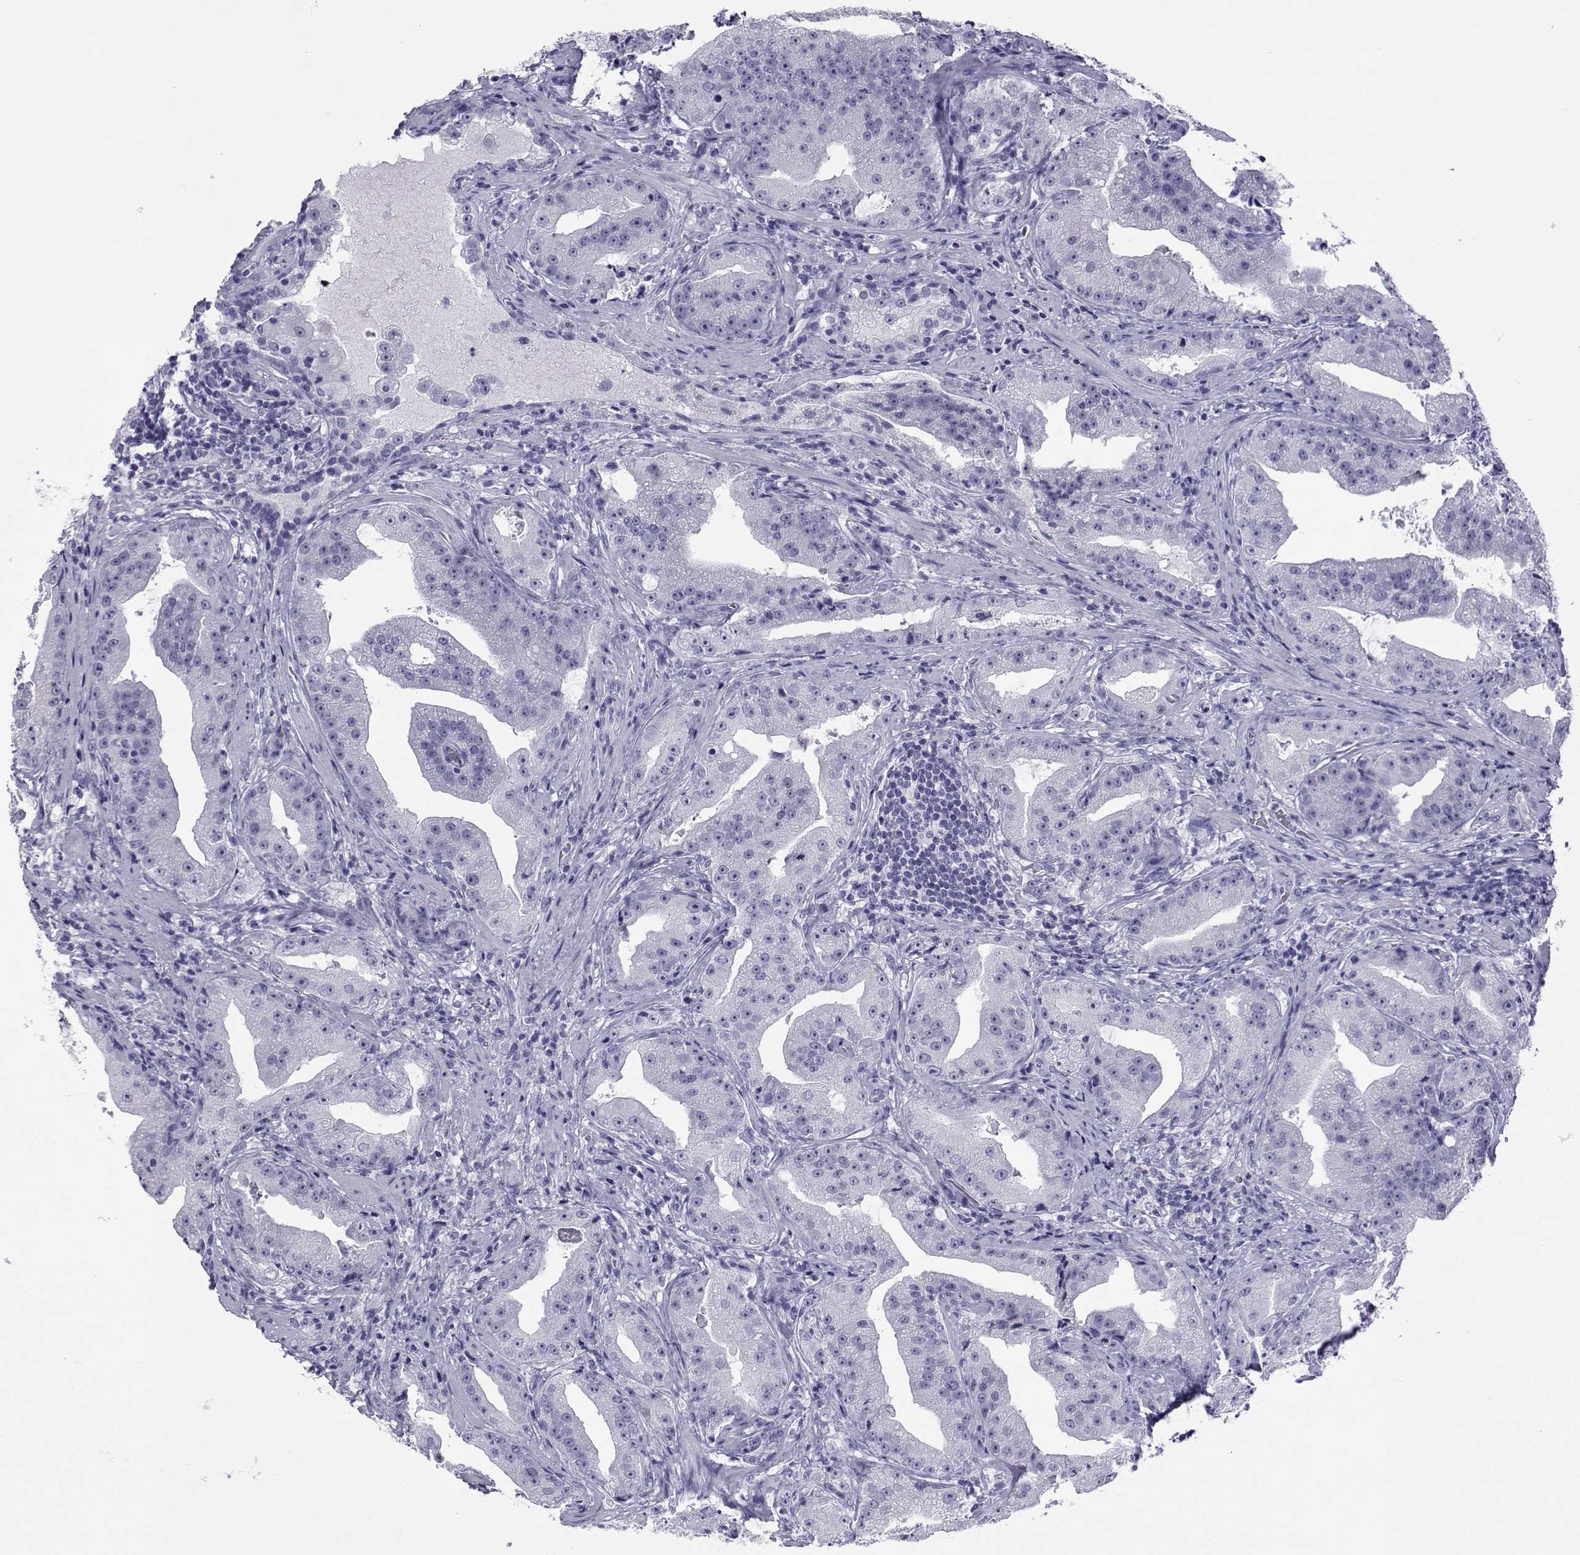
{"staining": {"intensity": "negative", "quantity": "none", "location": "none"}, "tissue": "prostate cancer", "cell_type": "Tumor cells", "image_type": "cancer", "snomed": [{"axis": "morphology", "description": "Adenocarcinoma, Low grade"}, {"axis": "topography", "description": "Prostate"}], "caption": "There is no significant positivity in tumor cells of prostate cancer.", "gene": "ACTL7A", "patient": {"sex": "male", "age": 62}}